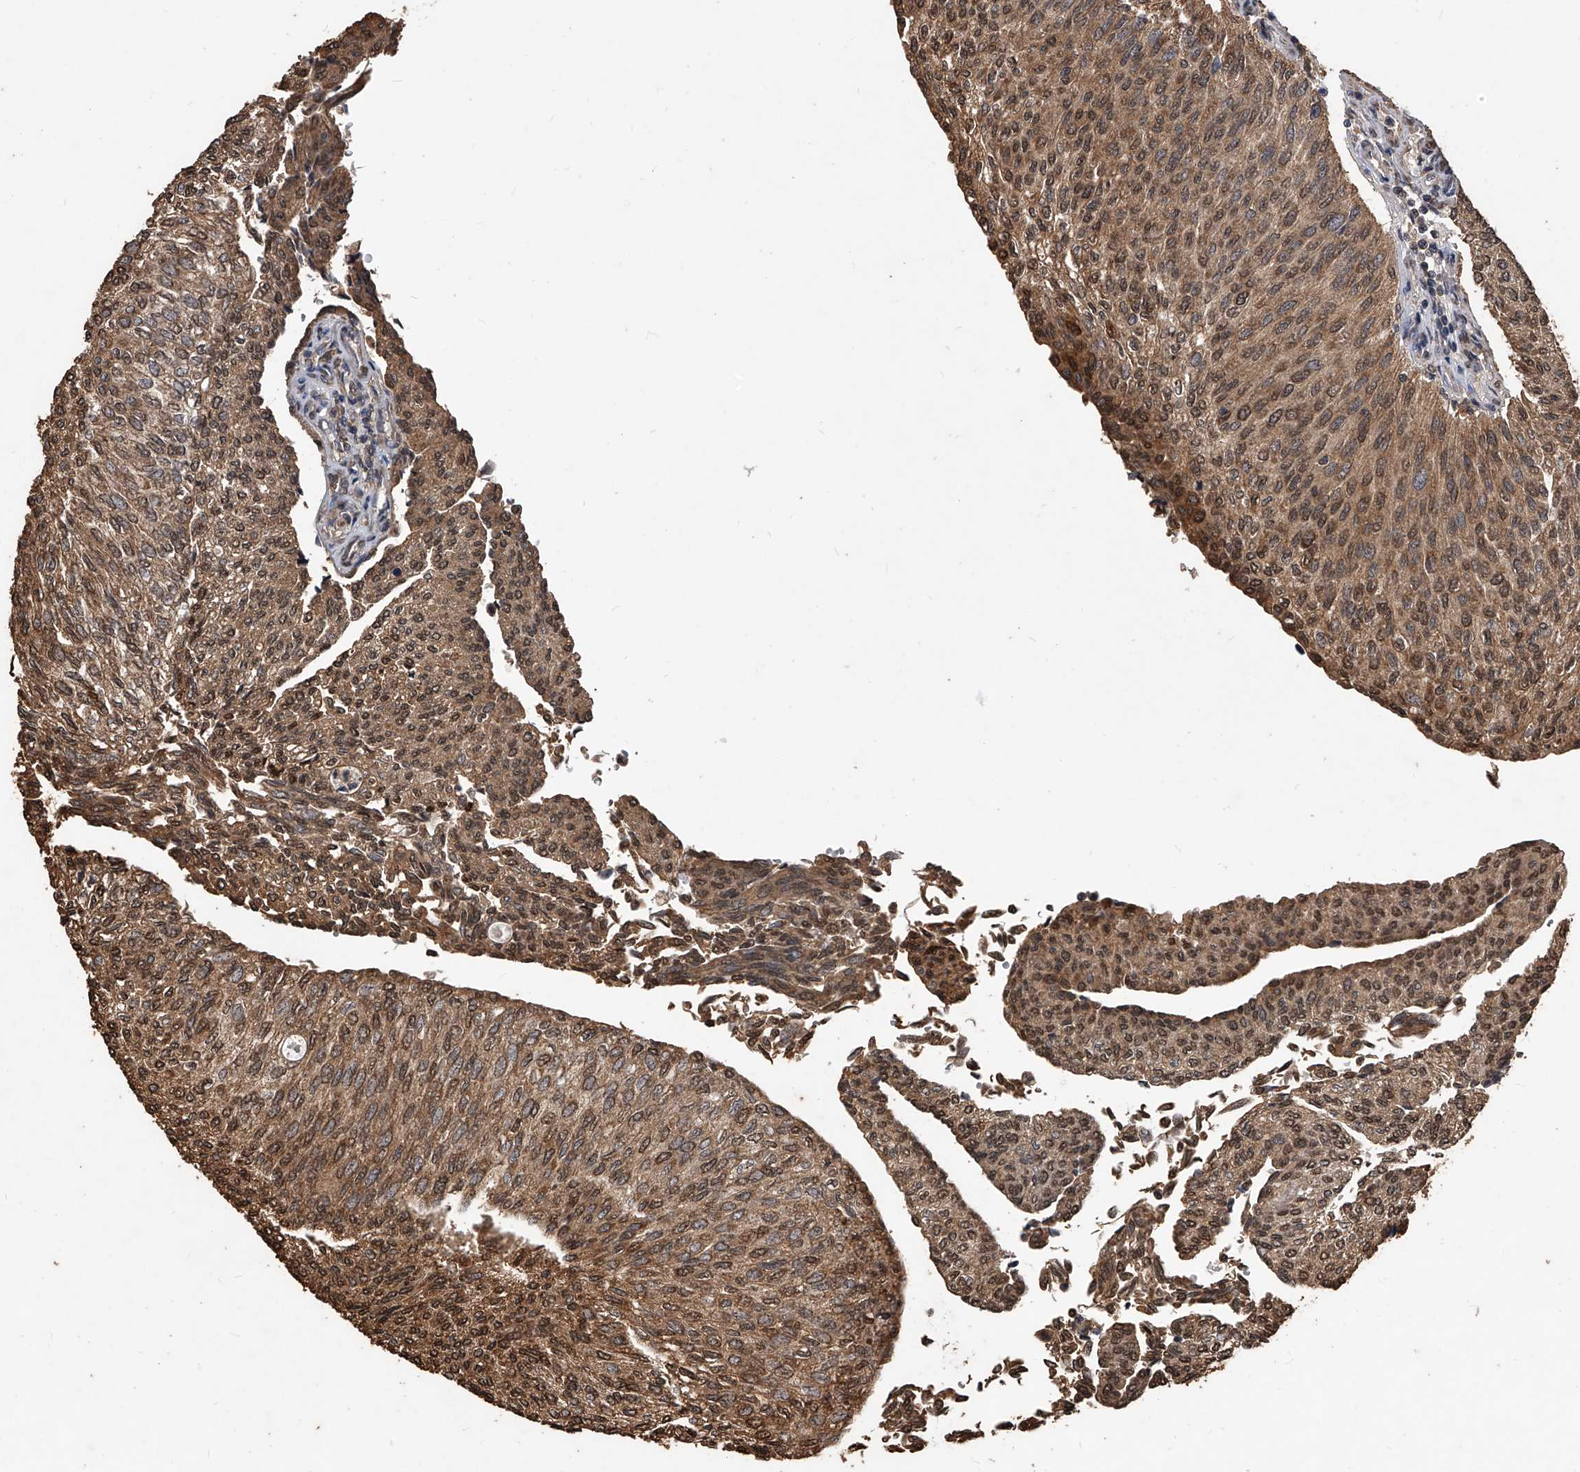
{"staining": {"intensity": "moderate", "quantity": ">75%", "location": "cytoplasmic/membranous,nuclear"}, "tissue": "urothelial cancer", "cell_type": "Tumor cells", "image_type": "cancer", "snomed": [{"axis": "morphology", "description": "Urothelial carcinoma, Low grade"}, {"axis": "topography", "description": "Urinary bladder"}], "caption": "Protein staining of low-grade urothelial carcinoma tissue exhibits moderate cytoplasmic/membranous and nuclear positivity in about >75% of tumor cells. Using DAB (3,3'-diaminobenzidine) (brown) and hematoxylin (blue) stains, captured at high magnification using brightfield microscopy.", "gene": "FBXL4", "patient": {"sex": "female", "age": 79}}